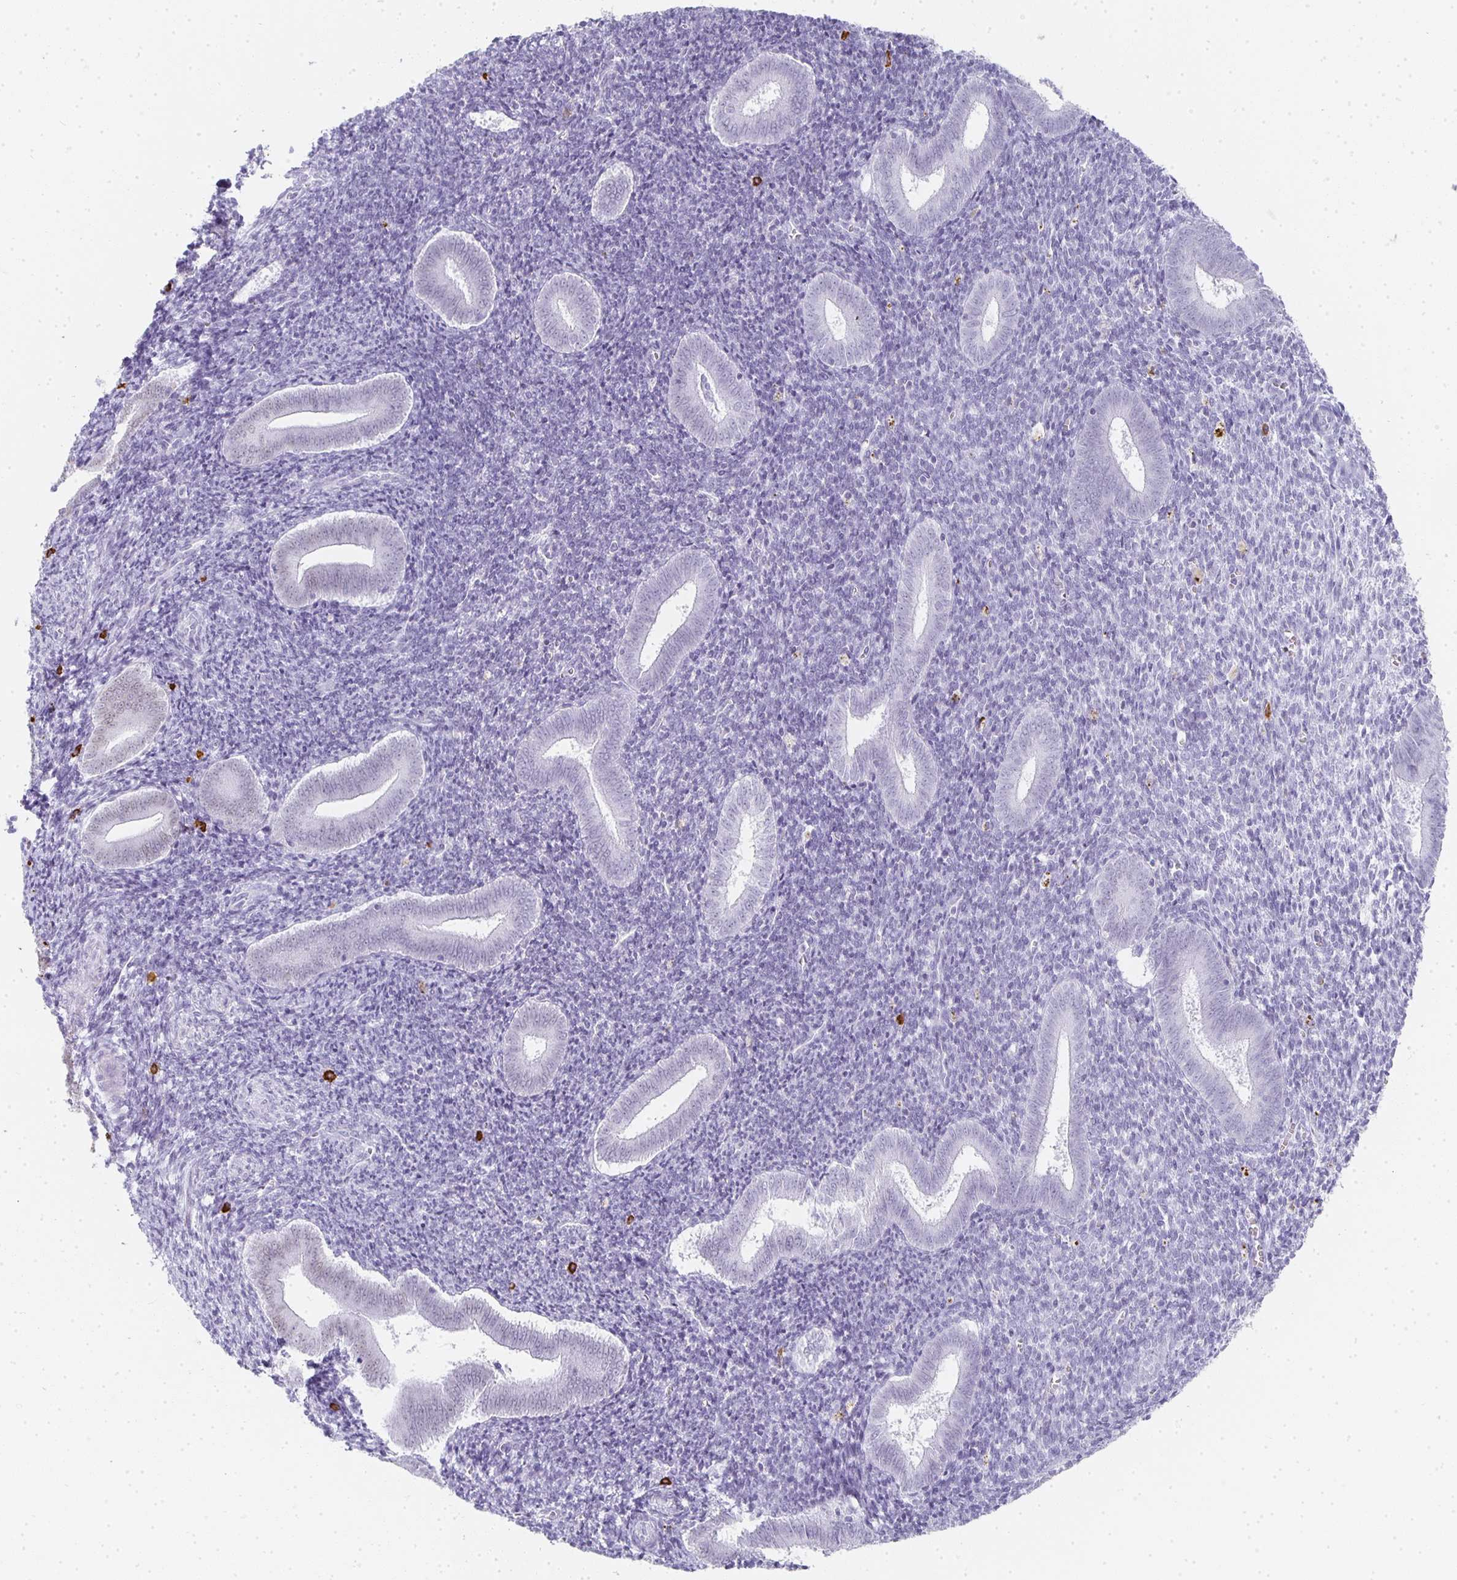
{"staining": {"intensity": "negative", "quantity": "none", "location": "none"}, "tissue": "endometrium", "cell_type": "Cells in endometrial stroma", "image_type": "normal", "snomed": [{"axis": "morphology", "description": "Normal tissue, NOS"}, {"axis": "topography", "description": "Endometrium"}], "caption": "Cells in endometrial stroma show no significant protein positivity in benign endometrium. Brightfield microscopy of IHC stained with DAB (3,3'-diaminobenzidine) (brown) and hematoxylin (blue), captured at high magnification.", "gene": "TPSD1", "patient": {"sex": "female", "age": 25}}